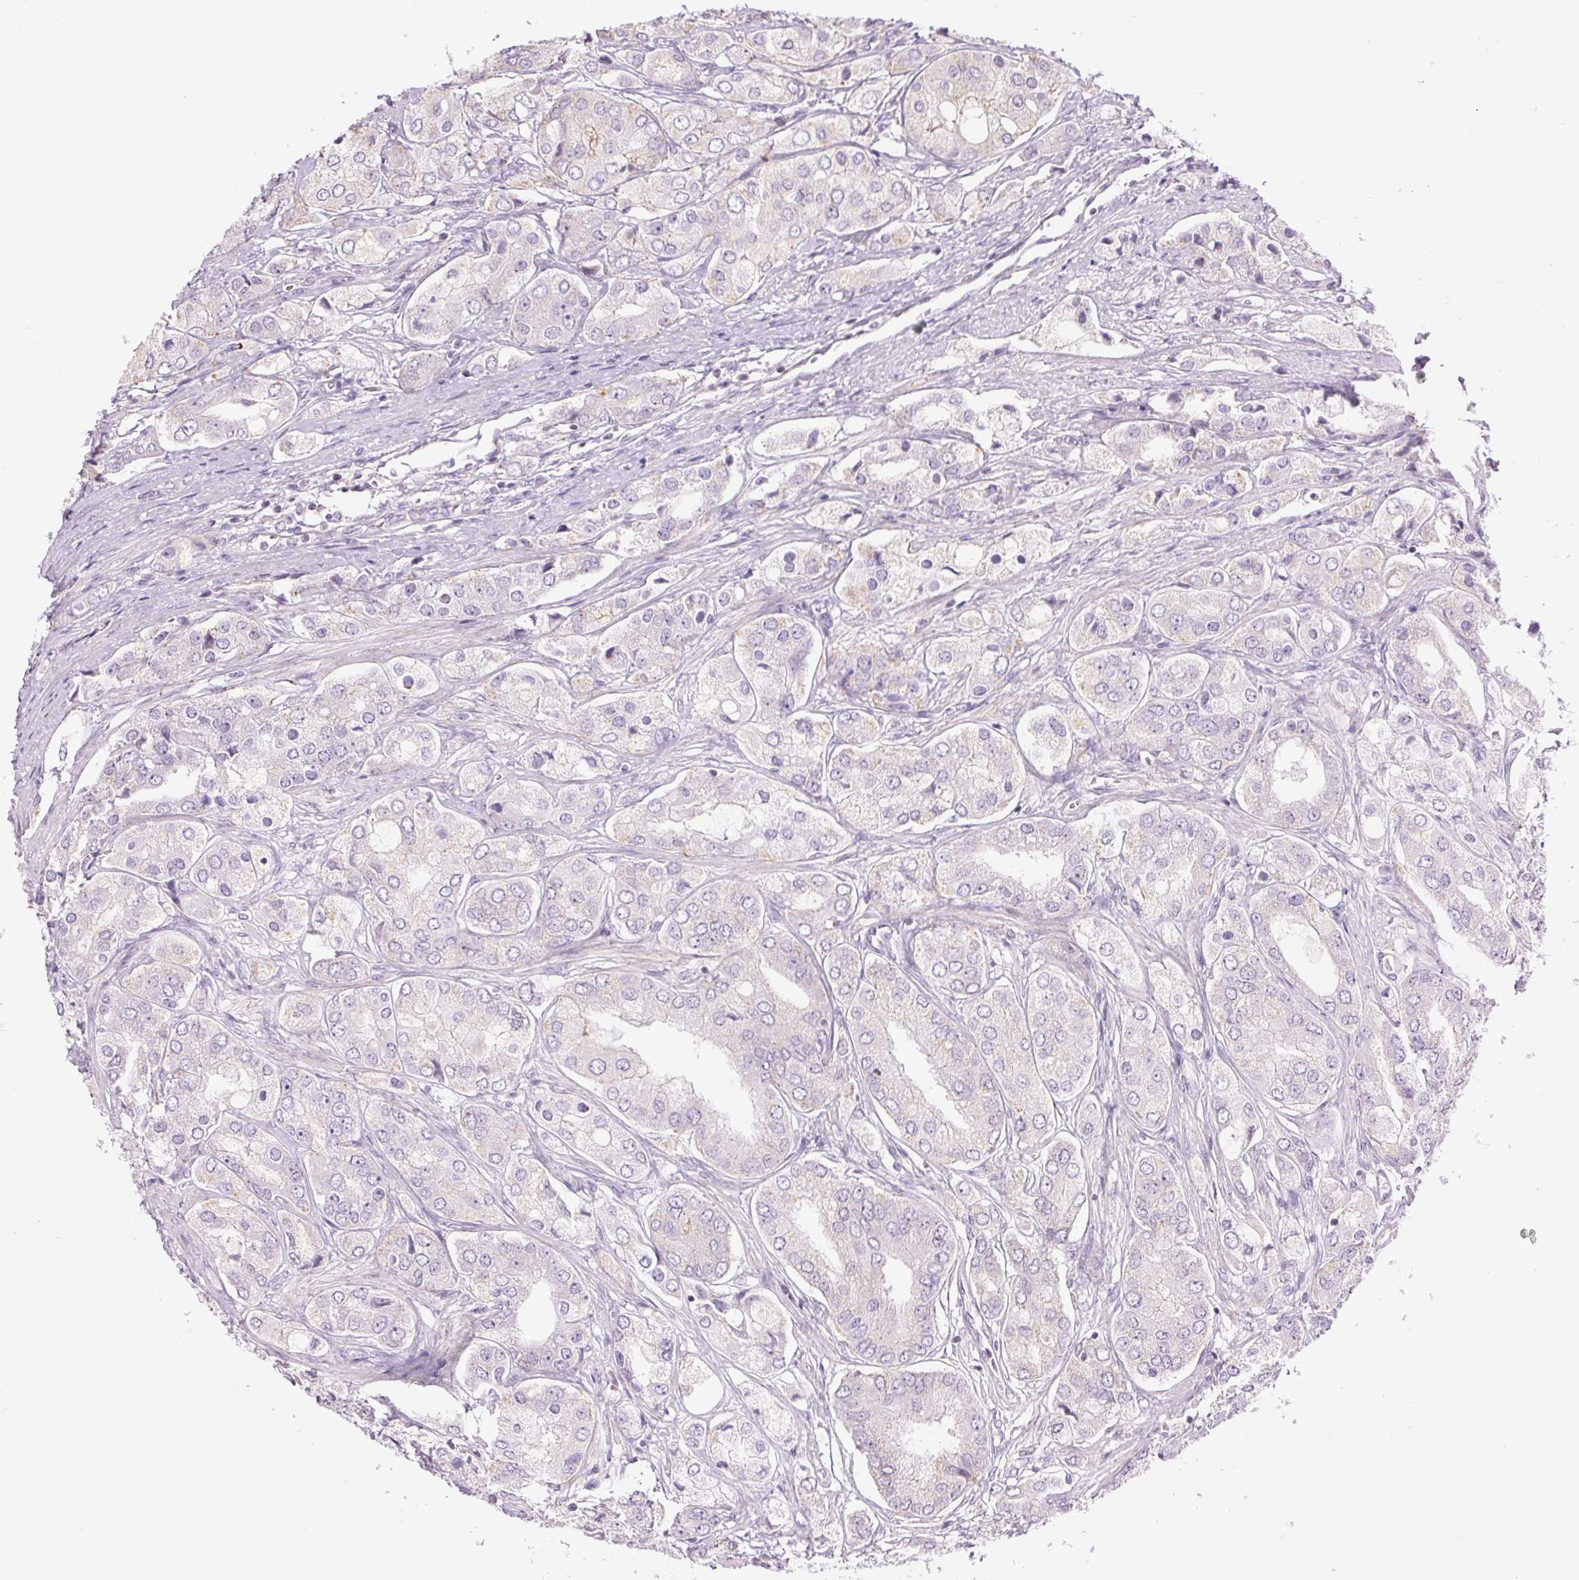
{"staining": {"intensity": "negative", "quantity": "none", "location": "none"}, "tissue": "prostate cancer", "cell_type": "Tumor cells", "image_type": "cancer", "snomed": [{"axis": "morphology", "description": "Adenocarcinoma, Low grade"}, {"axis": "topography", "description": "Prostate"}], "caption": "Prostate cancer was stained to show a protein in brown. There is no significant staining in tumor cells. (Stains: DAB immunohistochemistry with hematoxylin counter stain, Microscopy: brightfield microscopy at high magnification).", "gene": "CTNNA3", "patient": {"sex": "male", "age": 69}}